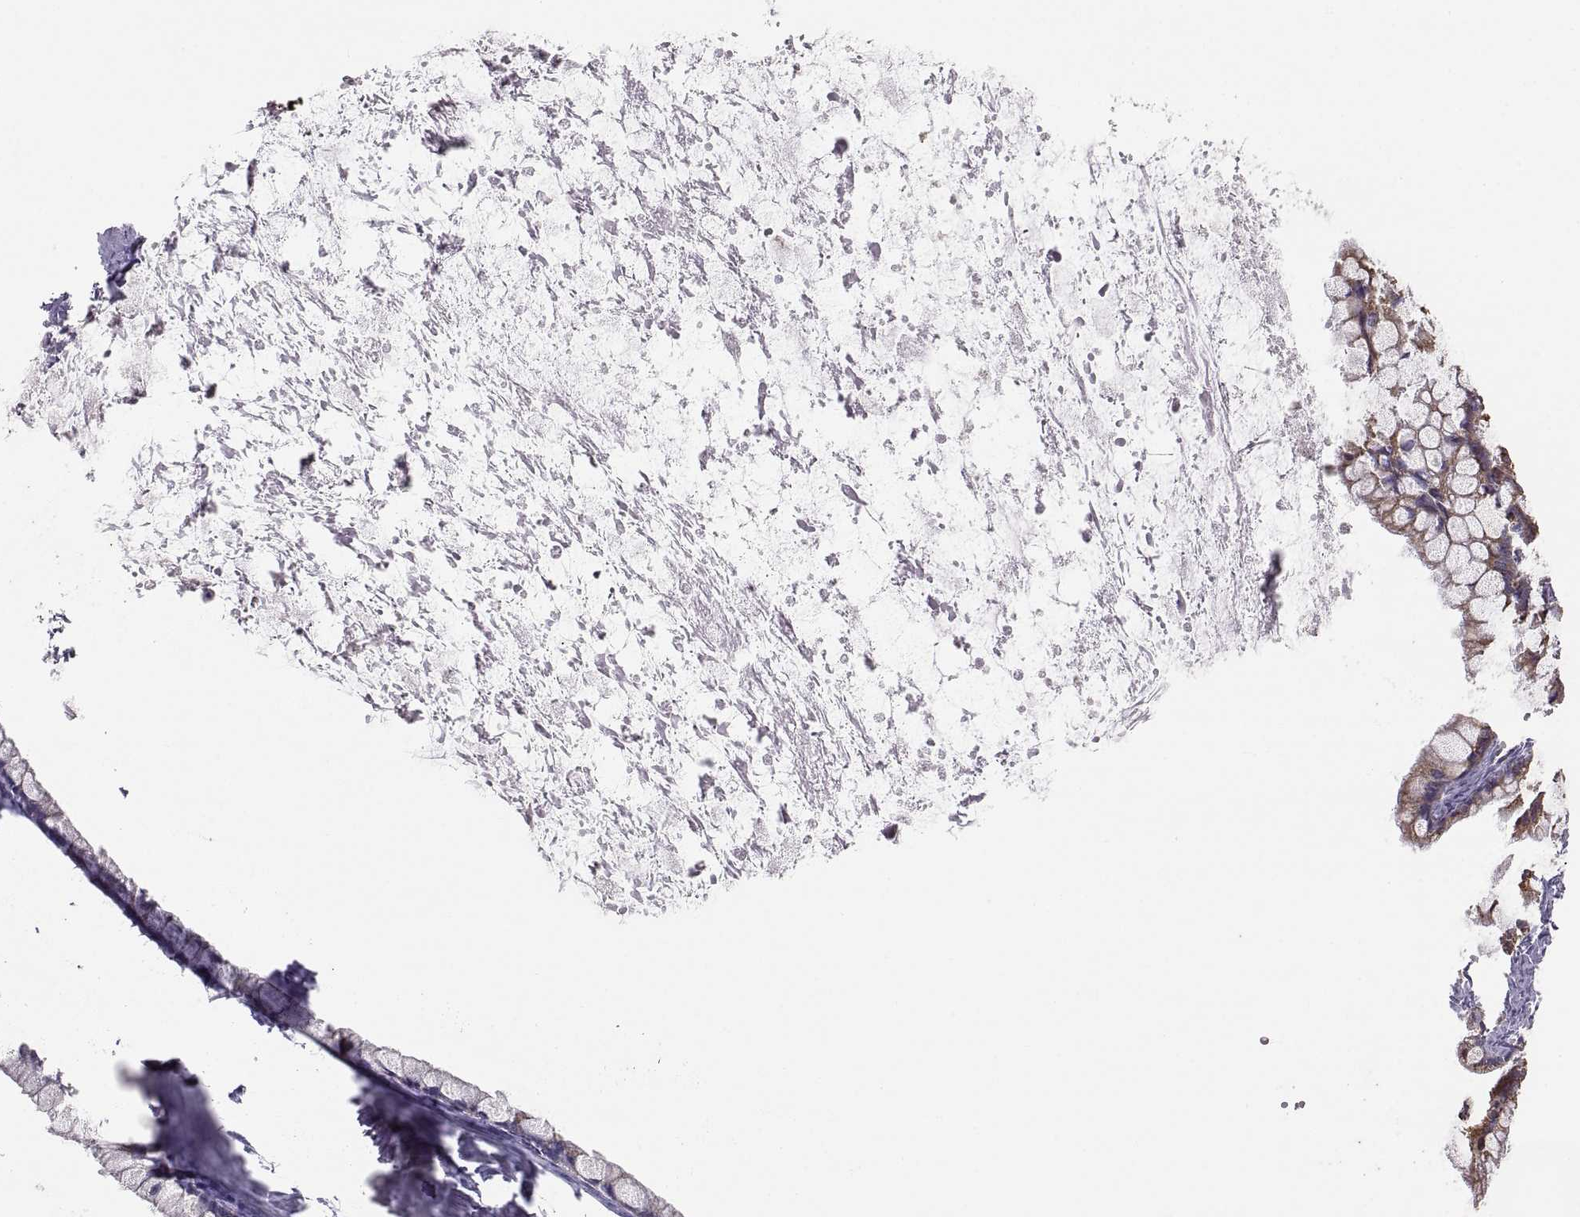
{"staining": {"intensity": "negative", "quantity": "none", "location": "none"}, "tissue": "ovarian cancer", "cell_type": "Tumor cells", "image_type": "cancer", "snomed": [{"axis": "morphology", "description": "Cystadenocarcinoma, mucinous, NOS"}, {"axis": "topography", "description": "Ovary"}], "caption": "Micrograph shows no protein expression in tumor cells of ovarian mucinous cystadenocarcinoma tissue.", "gene": "ERO1A", "patient": {"sex": "female", "age": 67}}